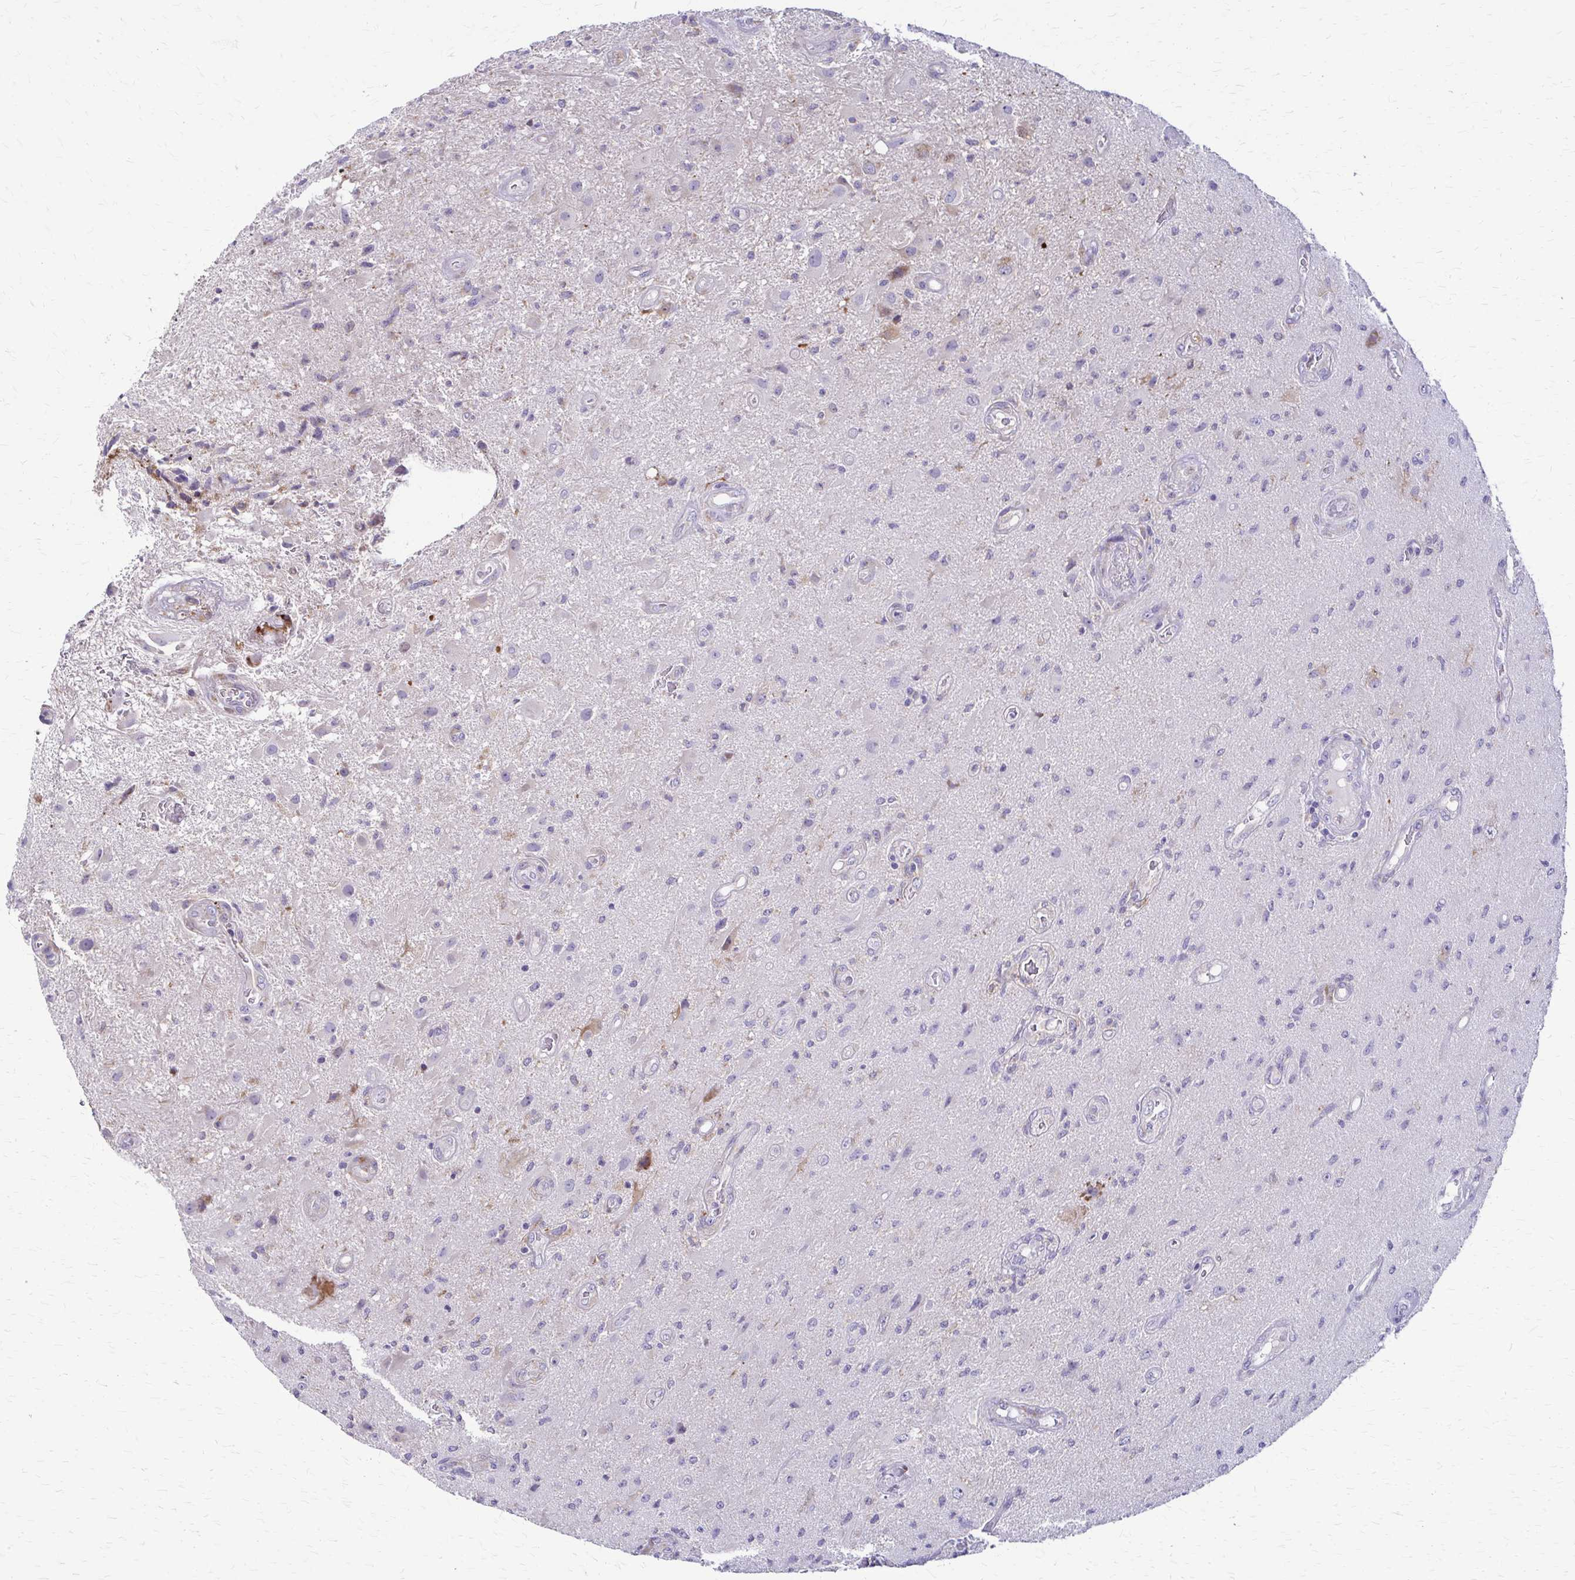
{"staining": {"intensity": "negative", "quantity": "none", "location": "none"}, "tissue": "glioma", "cell_type": "Tumor cells", "image_type": "cancer", "snomed": [{"axis": "morphology", "description": "Glioma, malignant, High grade"}, {"axis": "topography", "description": "Brain"}], "caption": "Tumor cells show no significant protein positivity in malignant glioma (high-grade).", "gene": "SAMD13", "patient": {"sex": "male", "age": 67}}